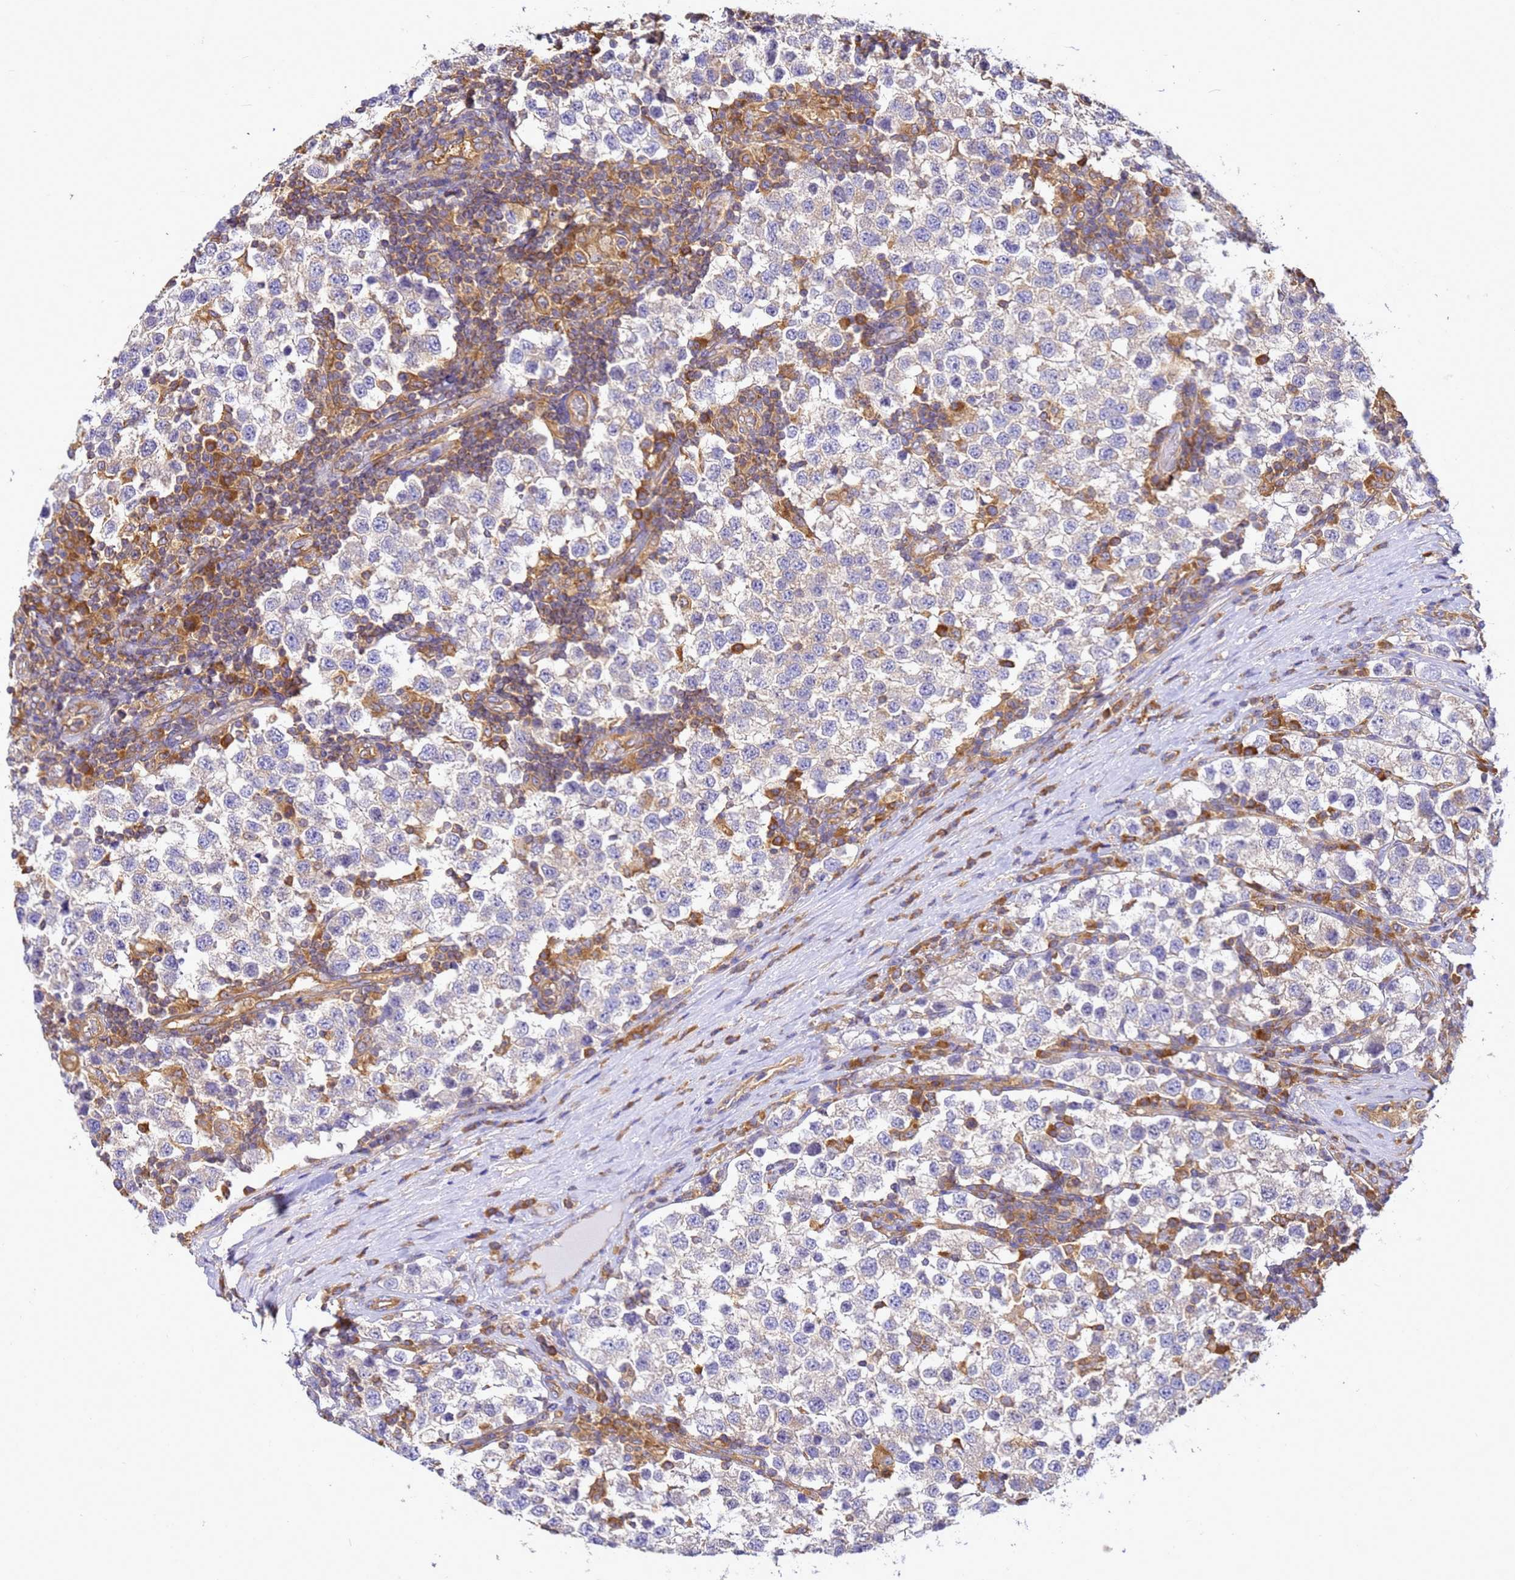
{"staining": {"intensity": "negative", "quantity": "none", "location": "none"}, "tissue": "testis cancer", "cell_type": "Tumor cells", "image_type": "cancer", "snomed": [{"axis": "morphology", "description": "Seminoma, NOS"}, {"axis": "topography", "description": "Testis"}], "caption": "IHC image of testis cancer stained for a protein (brown), which demonstrates no expression in tumor cells.", "gene": "NARS1", "patient": {"sex": "male", "age": 34}}